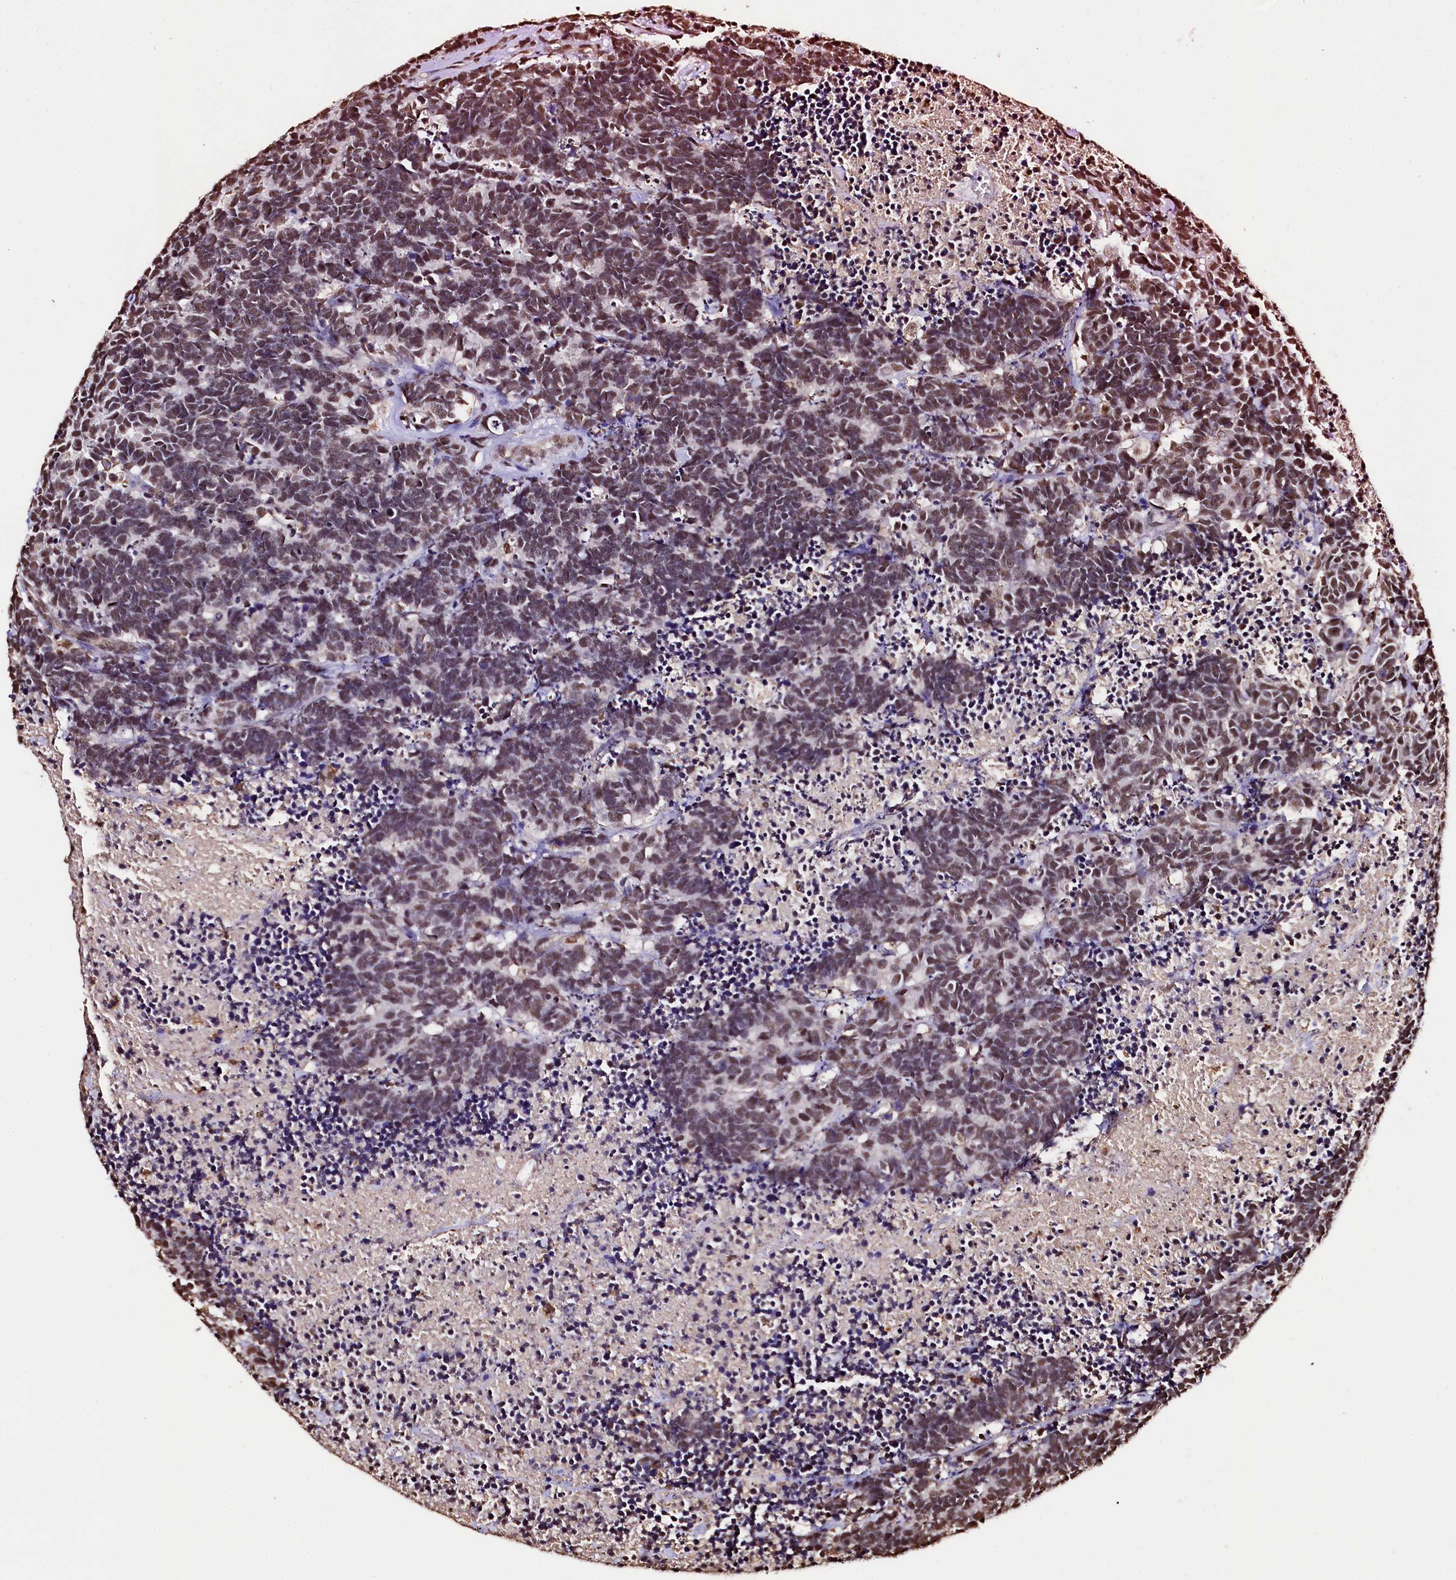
{"staining": {"intensity": "moderate", "quantity": ">75%", "location": "nuclear"}, "tissue": "carcinoid", "cell_type": "Tumor cells", "image_type": "cancer", "snomed": [{"axis": "morphology", "description": "Carcinoma, NOS"}, {"axis": "morphology", "description": "Carcinoid, malignant, NOS"}, {"axis": "topography", "description": "Urinary bladder"}], "caption": "IHC histopathology image of carcinoid stained for a protein (brown), which demonstrates medium levels of moderate nuclear staining in approximately >75% of tumor cells.", "gene": "SNRPD2", "patient": {"sex": "male", "age": 57}}